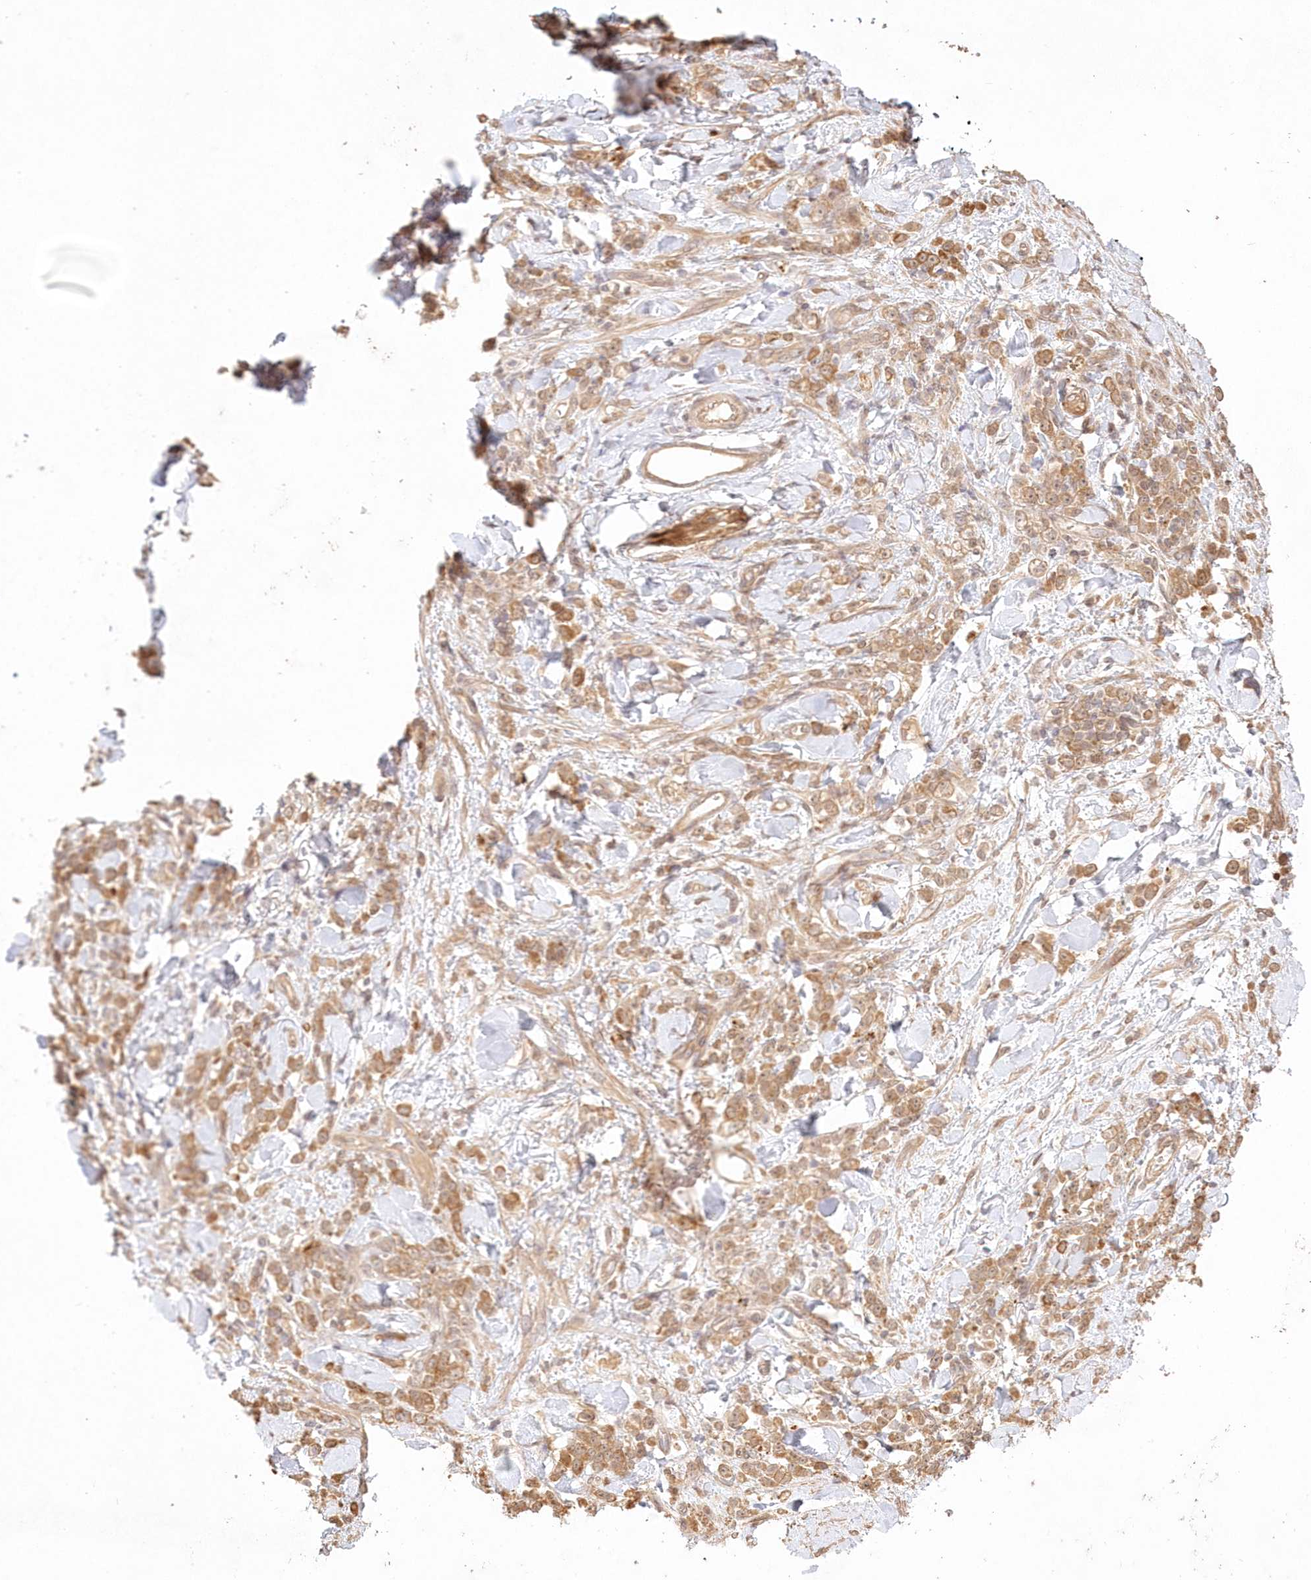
{"staining": {"intensity": "moderate", "quantity": ">75%", "location": "cytoplasmic/membranous"}, "tissue": "stomach cancer", "cell_type": "Tumor cells", "image_type": "cancer", "snomed": [{"axis": "morphology", "description": "Normal tissue, NOS"}, {"axis": "morphology", "description": "Adenocarcinoma, NOS"}, {"axis": "topography", "description": "Stomach"}], "caption": "Human stomach adenocarcinoma stained with a brown dye reveals moderate cytoplasmic/membranous positive staining in about >75% of tumor cells.", "gene": "KIAA0232", "patient": {"sex": "male", "age": 82}}